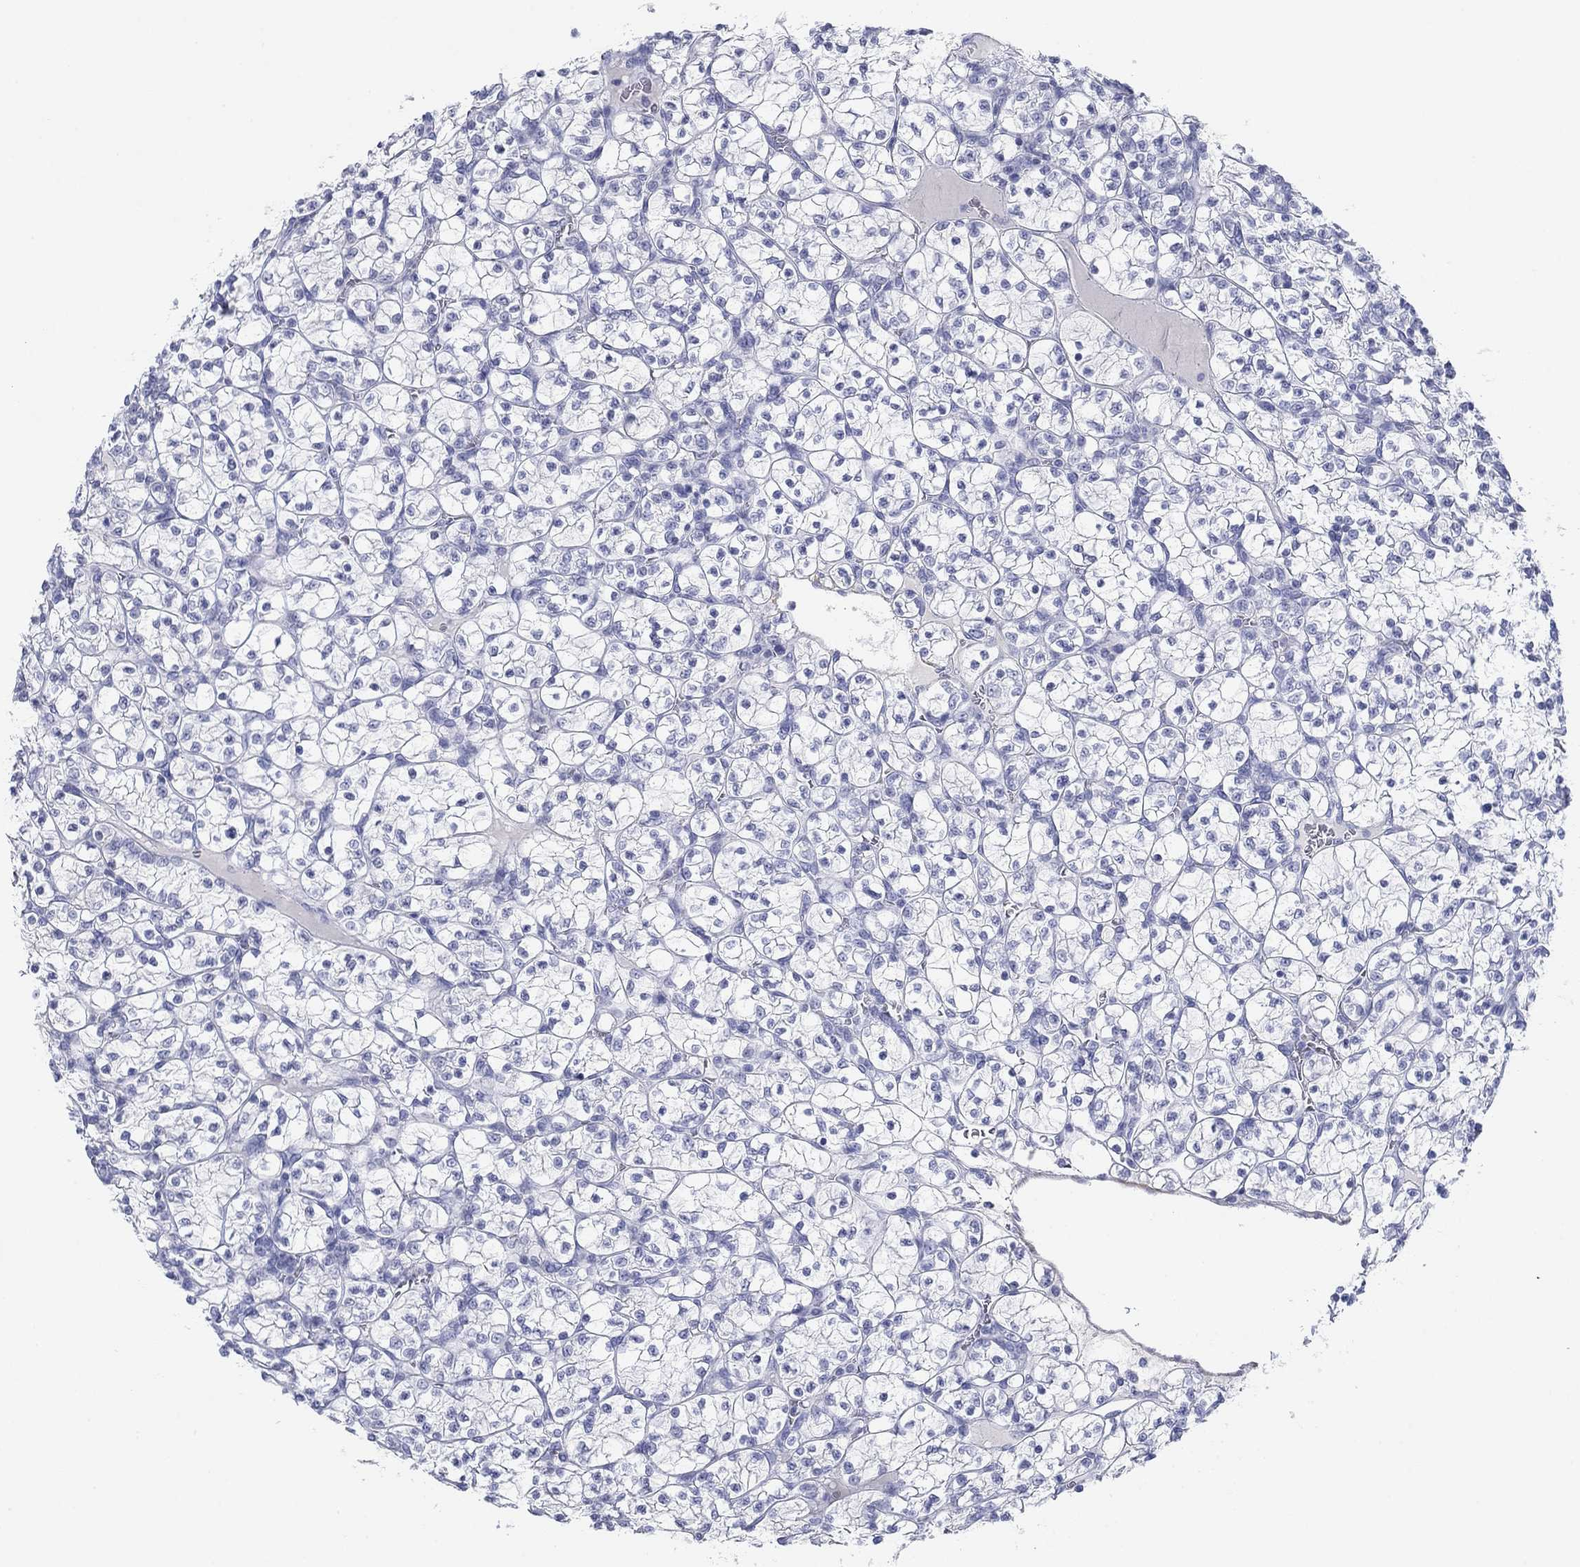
{"staining": {"intensity": "negative", "quantity": "none", "location": "none"}, "tissue": "renal cancer", "cell_type": "Tumor cells", "image_type": "cancer", "snomed": [{"axis": "morphology", "description": "Adenocarcinoma, NOS"}, {"axis": "topography", "description": "Kidney"}], "caption": "Tumor cells show no significant staining in renal adenocarcinoma.", "gene": "PDYN", "patient": {"sex": "female", "age": 89}}